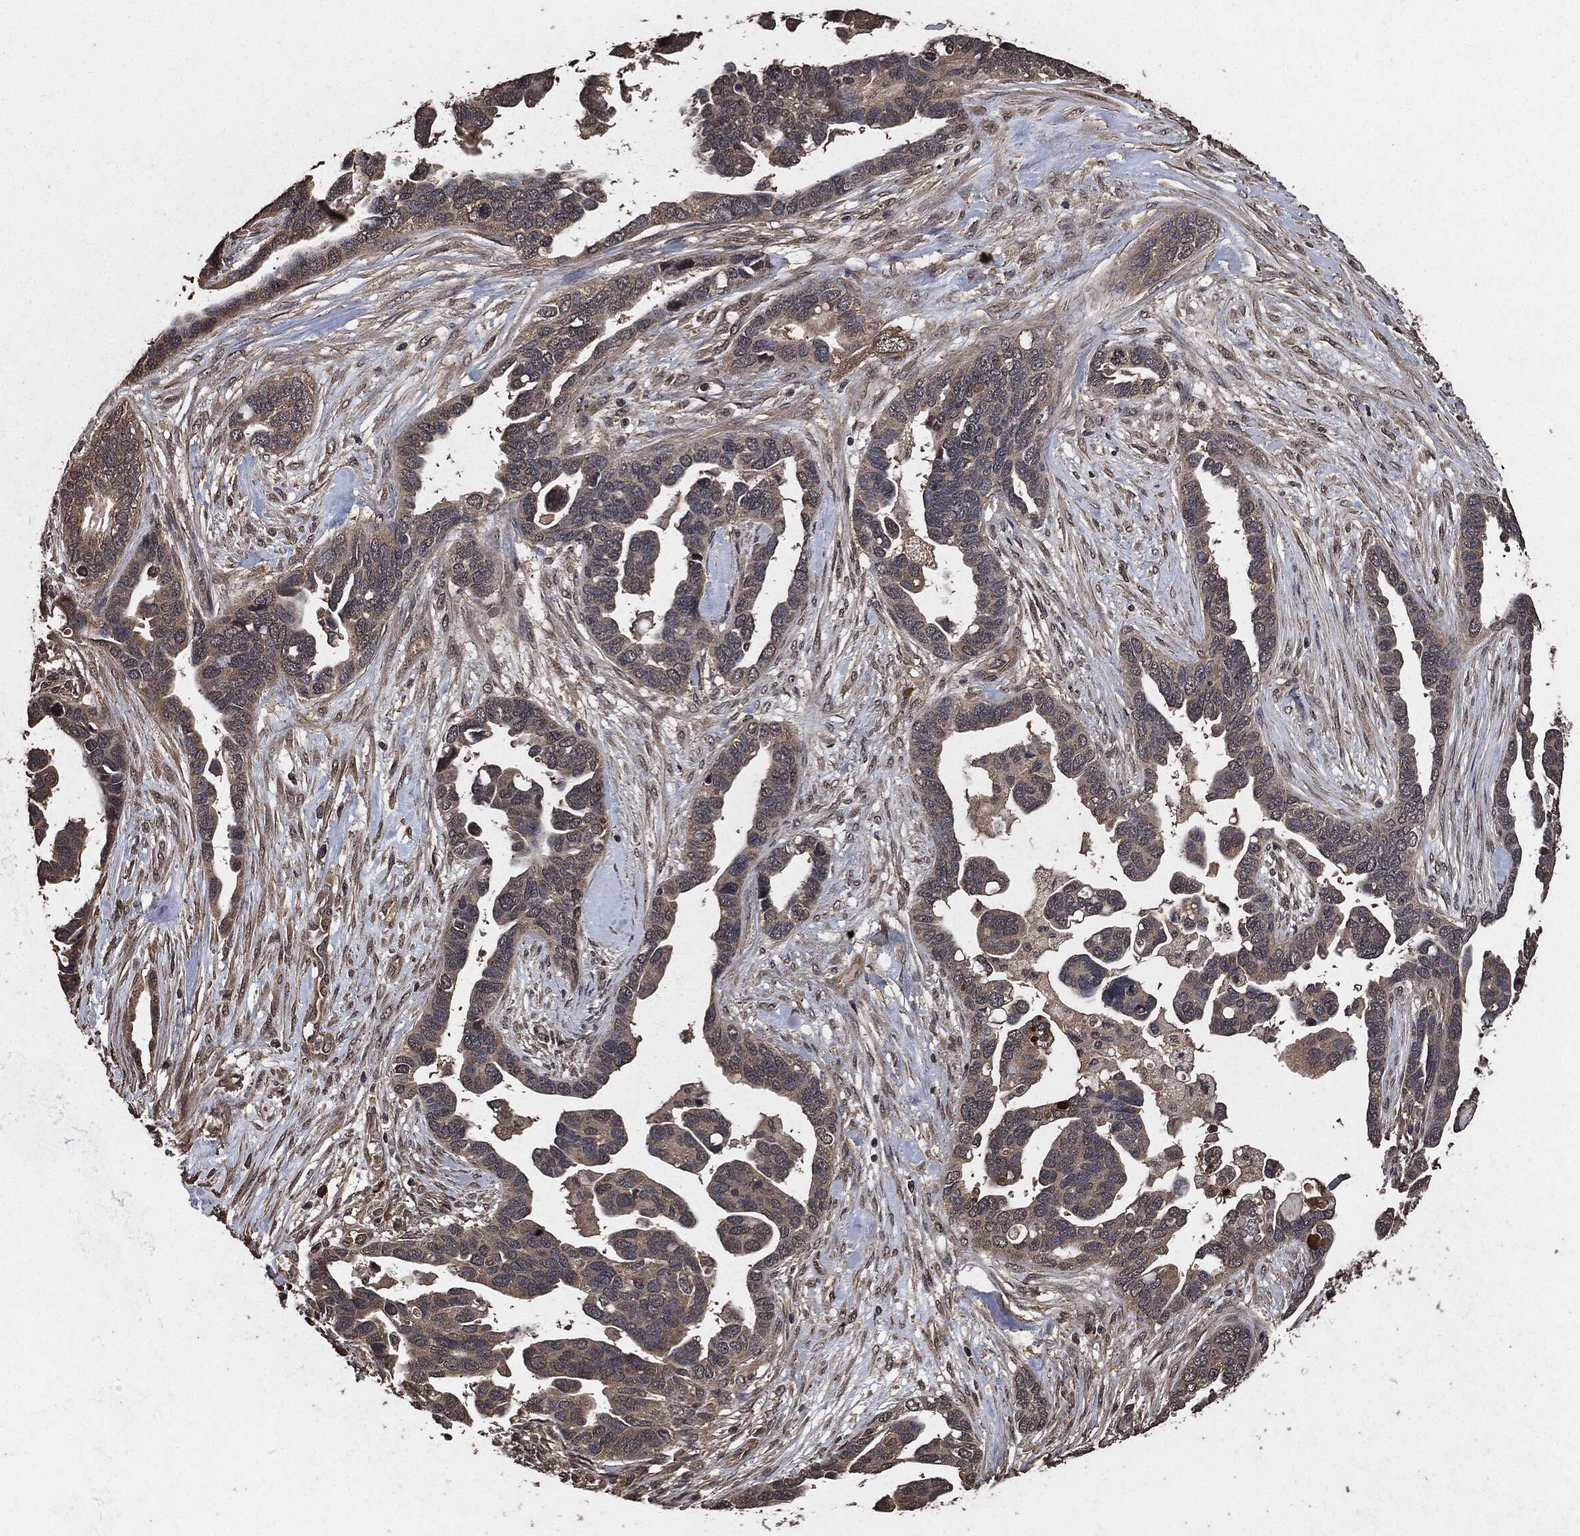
{"staining": {"intensity": "negative", "quantity": "none", "location": "none"}, "tissue": "ovarian cancer", "cell_type": "Tumor cells", "image_type": "cancer", "snomed": [{"axis": "morphology", "description": "Cystadenocarcinoma, serous, NOS"}, {"axis": "topography", "description": "Ovary"}], "caption": "This is an immunohistochemistry (IHC) micrograph of ovarian cancer (serous cystadenocarcinoma). There is no positivity in tumor cells.", "gene": "AKT1S1", "patient": {"sex": "female", "age": 54}}